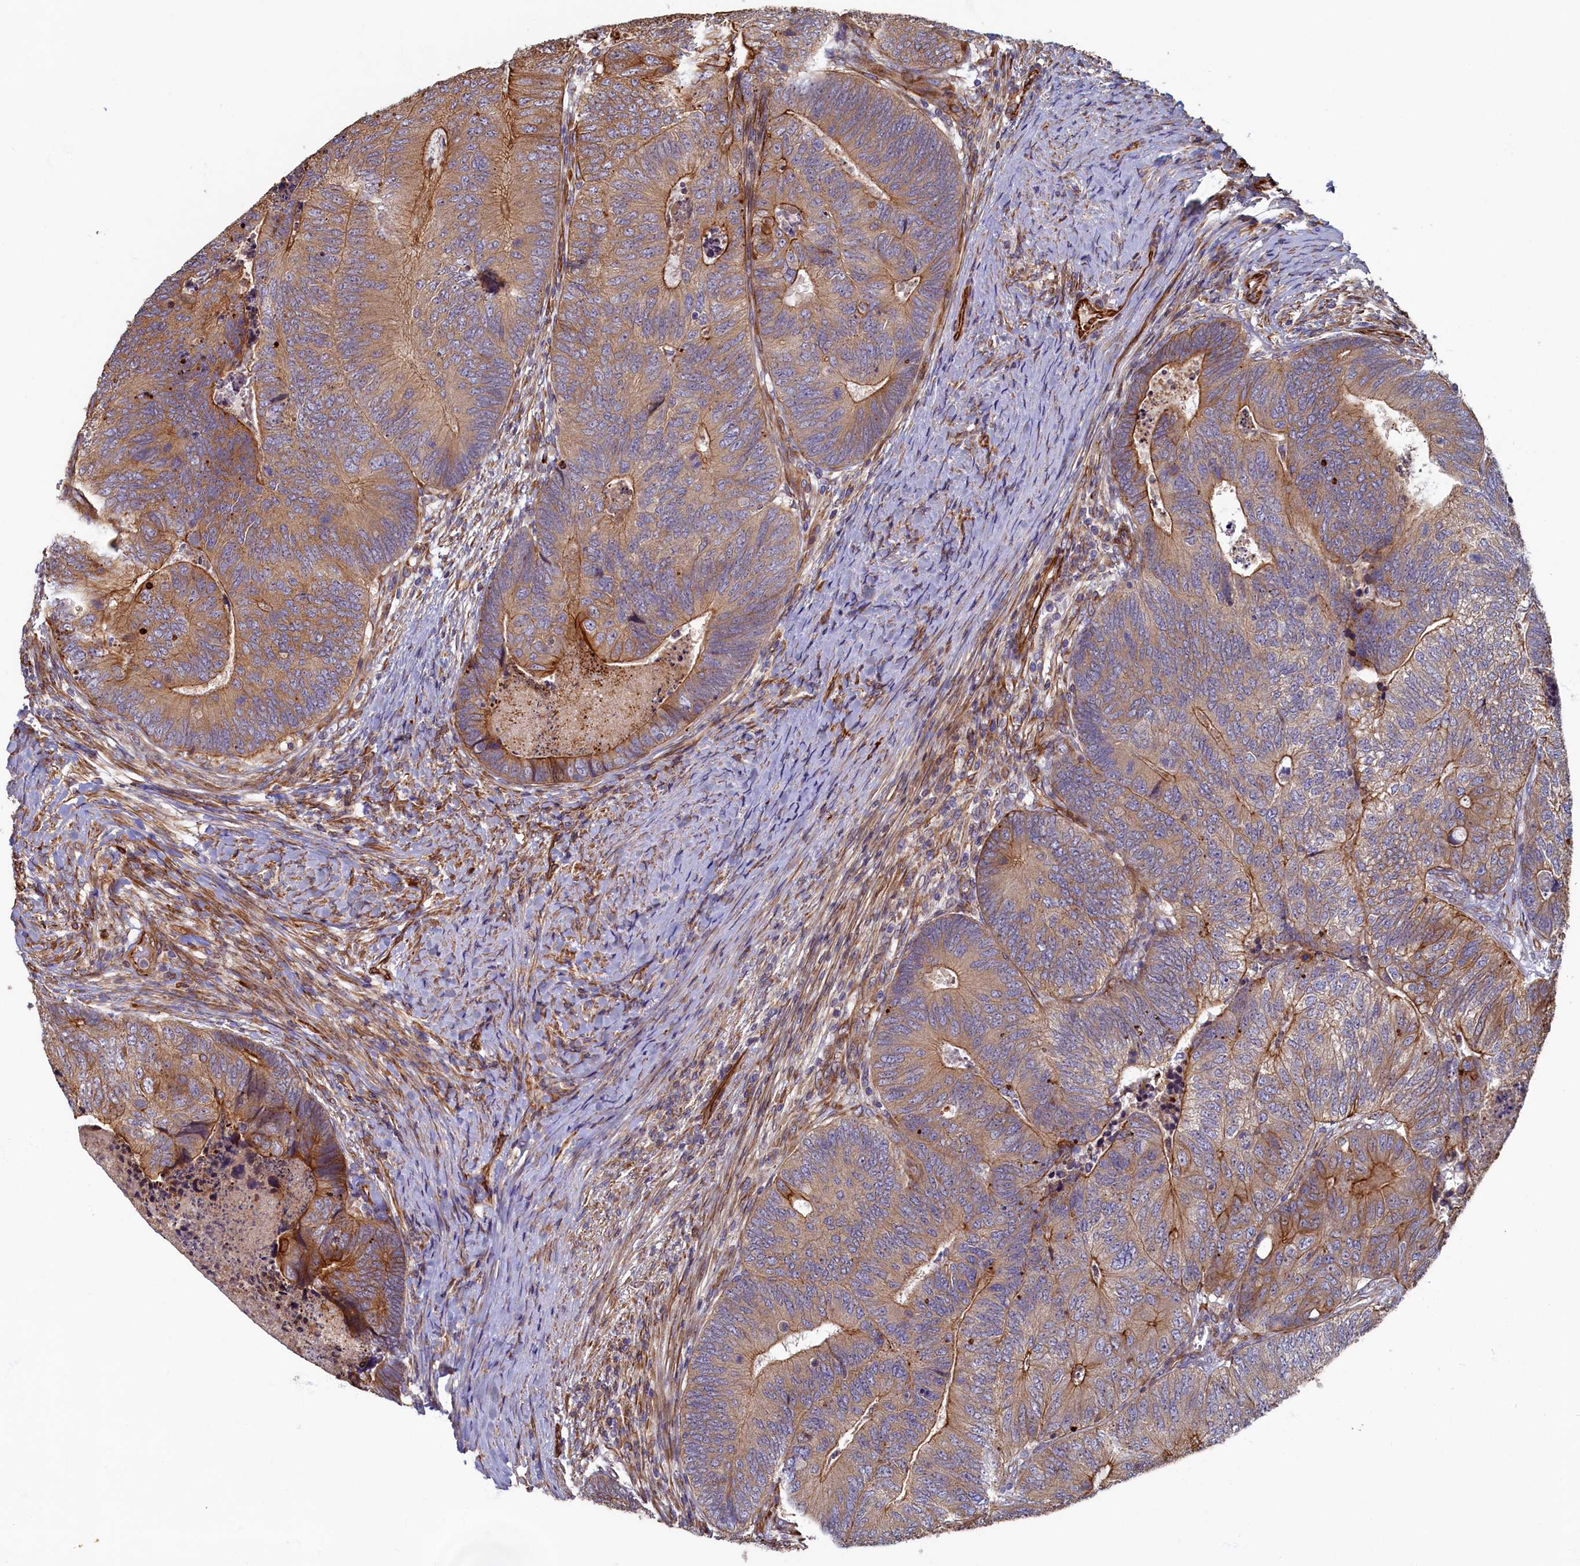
{"staining": {"intensity": "moderate", "quantity": ">75%", "location": "cytoplasmic/membranous"}, "tissue": "colorectal cancer", "cell_type": "Tumor cells", "image_type": "cancer", "snomed": [{"axis": "morphology", "description": "Adenocarcinoma, NOS"}, {"axis": "topography", "description": "Colon"}], "caption": "A micrograph of human colorectal cancer (adenocarcinoma) stained for a protein displays moderate cytoplasmic/membranous brown staining in tumor cells.", "gene": "LRRC57", "patient": {"sex": "female", "age": 67}}